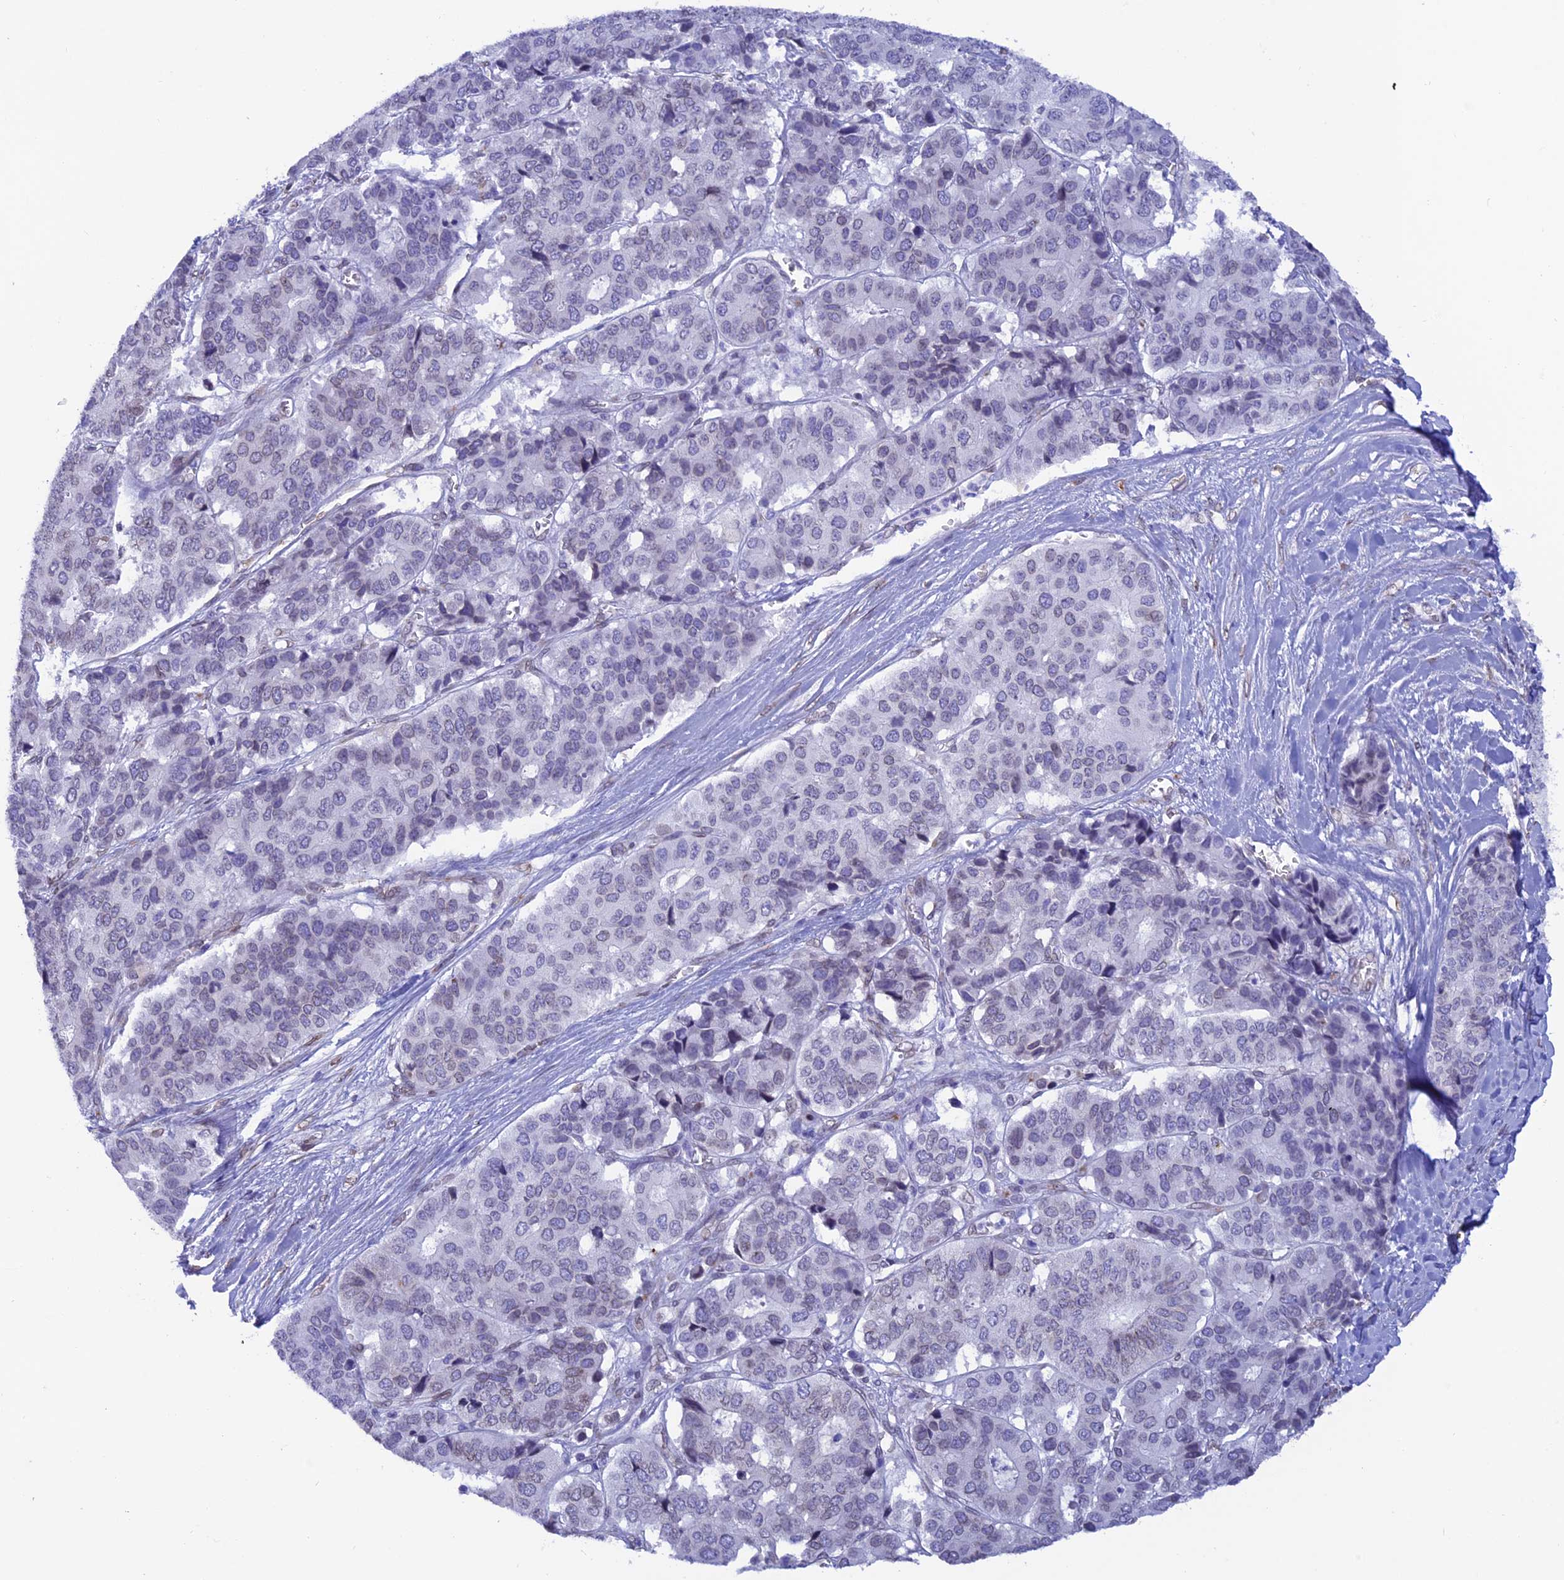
{"staining": {"intensity": "negative", "quantity": "none", "location": "none"}, "tissue": "pancreatic cancer", "cell_type": "Tumor cells", "image_type": "cancer", "snomed": [{"axis": "morphology", "description": "Adenocarcinoma, NOS"}, {"axis": "topography", "description": "Pancreas"}], "caption": "The immunohistochemistry image has no significant expression in tumor cells of pancreatic adenocarcinoma tissue.", "gene": "TMPRSS7", "patient": {"sex": "male", "age": 50}}